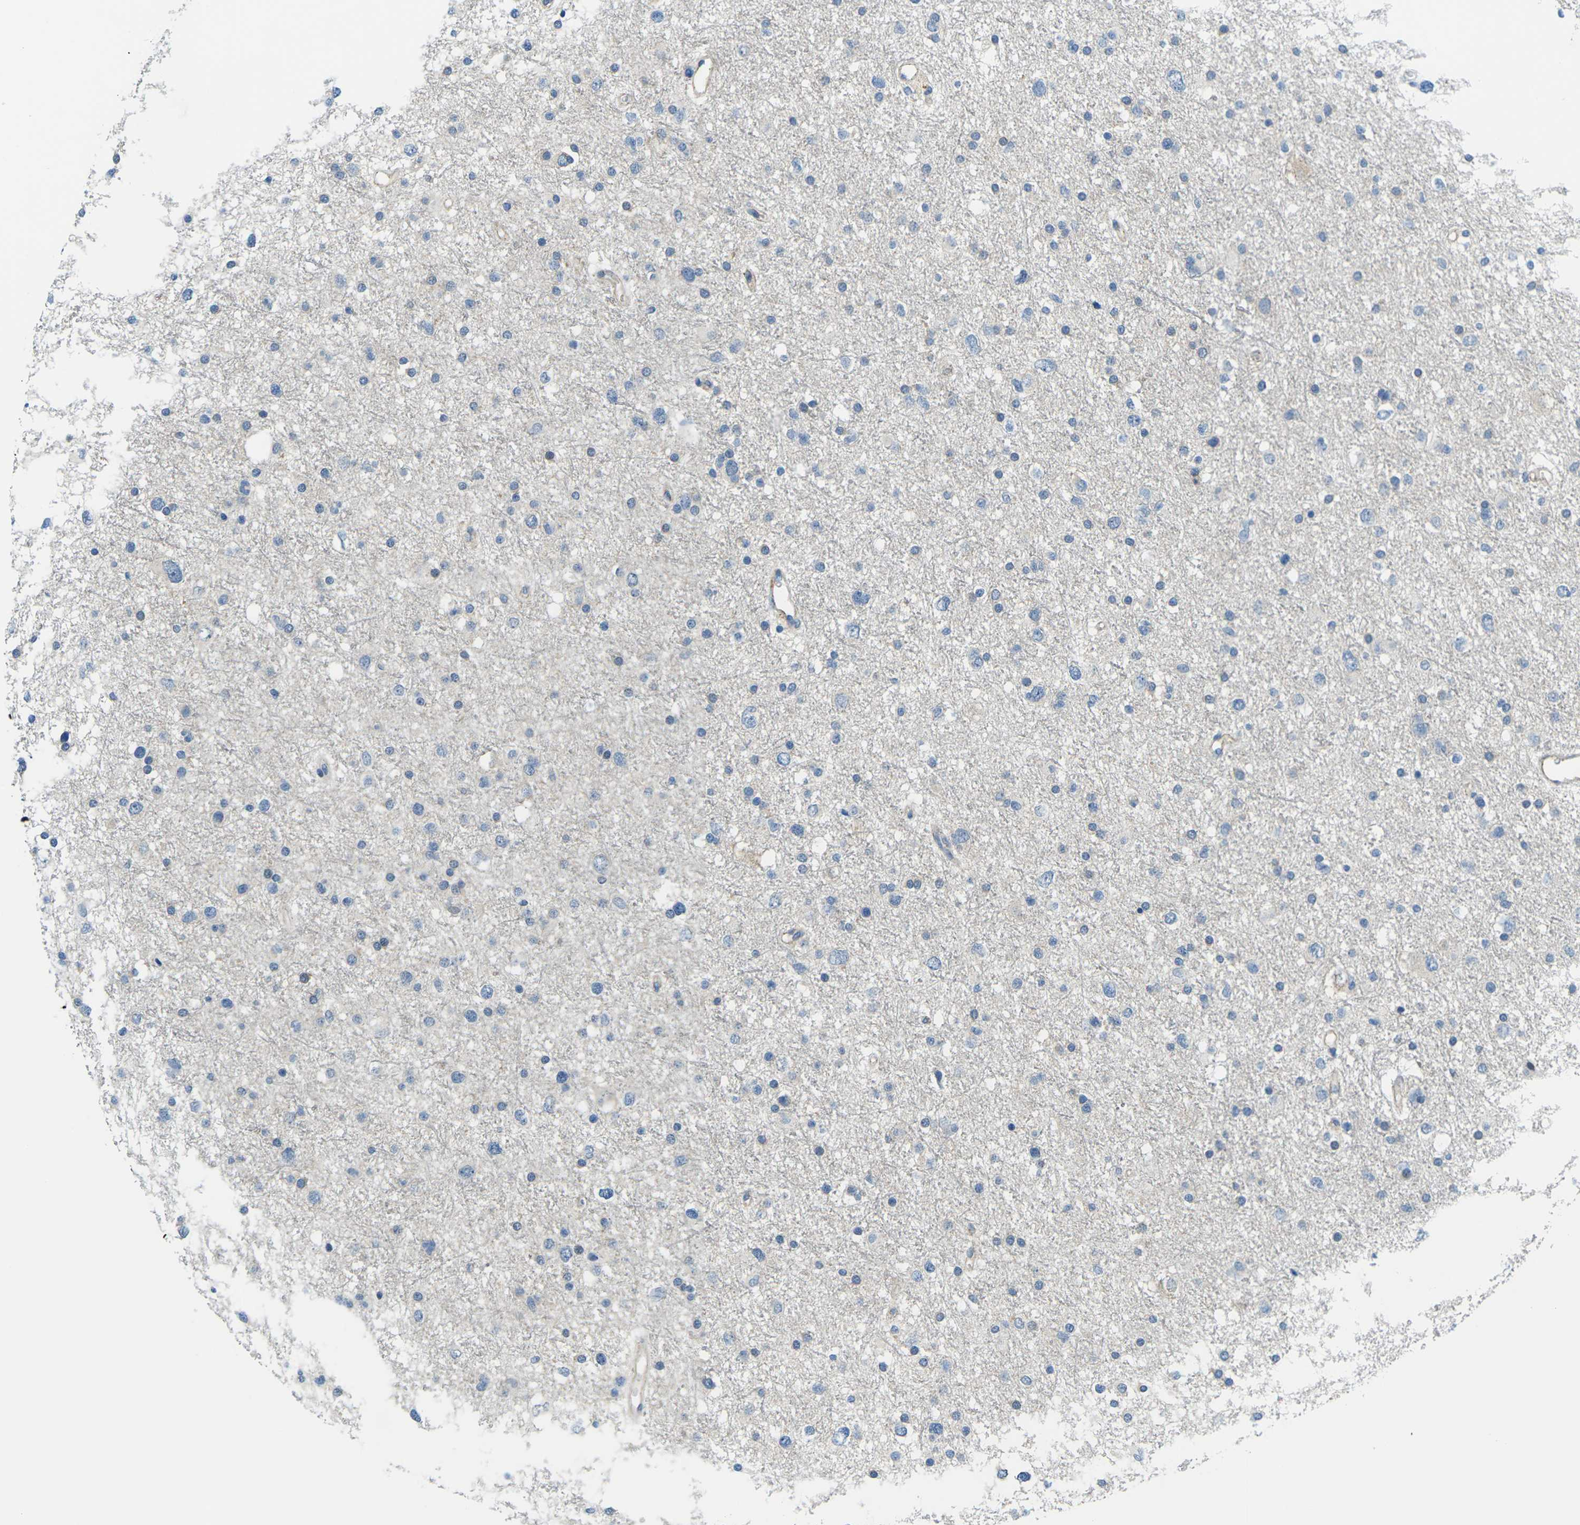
{"staining": {"intensity": "negative", "quantity": "none", "location": "none"}, "tissue": "glioma", "cell_type": "Tumor cells", "image_type": "cancer", "snomed": [{"axis": "morphology", "description": "Glioma, malignant, Low grade"}, {"axis": "topography", "description": "Brain"}], "caption": "Immunohistochemical staining of human glioma demonstrates no significant expression in tumor cells.", "gene": "CTNND1", "patient": {"sex": "female", "age": 37}}